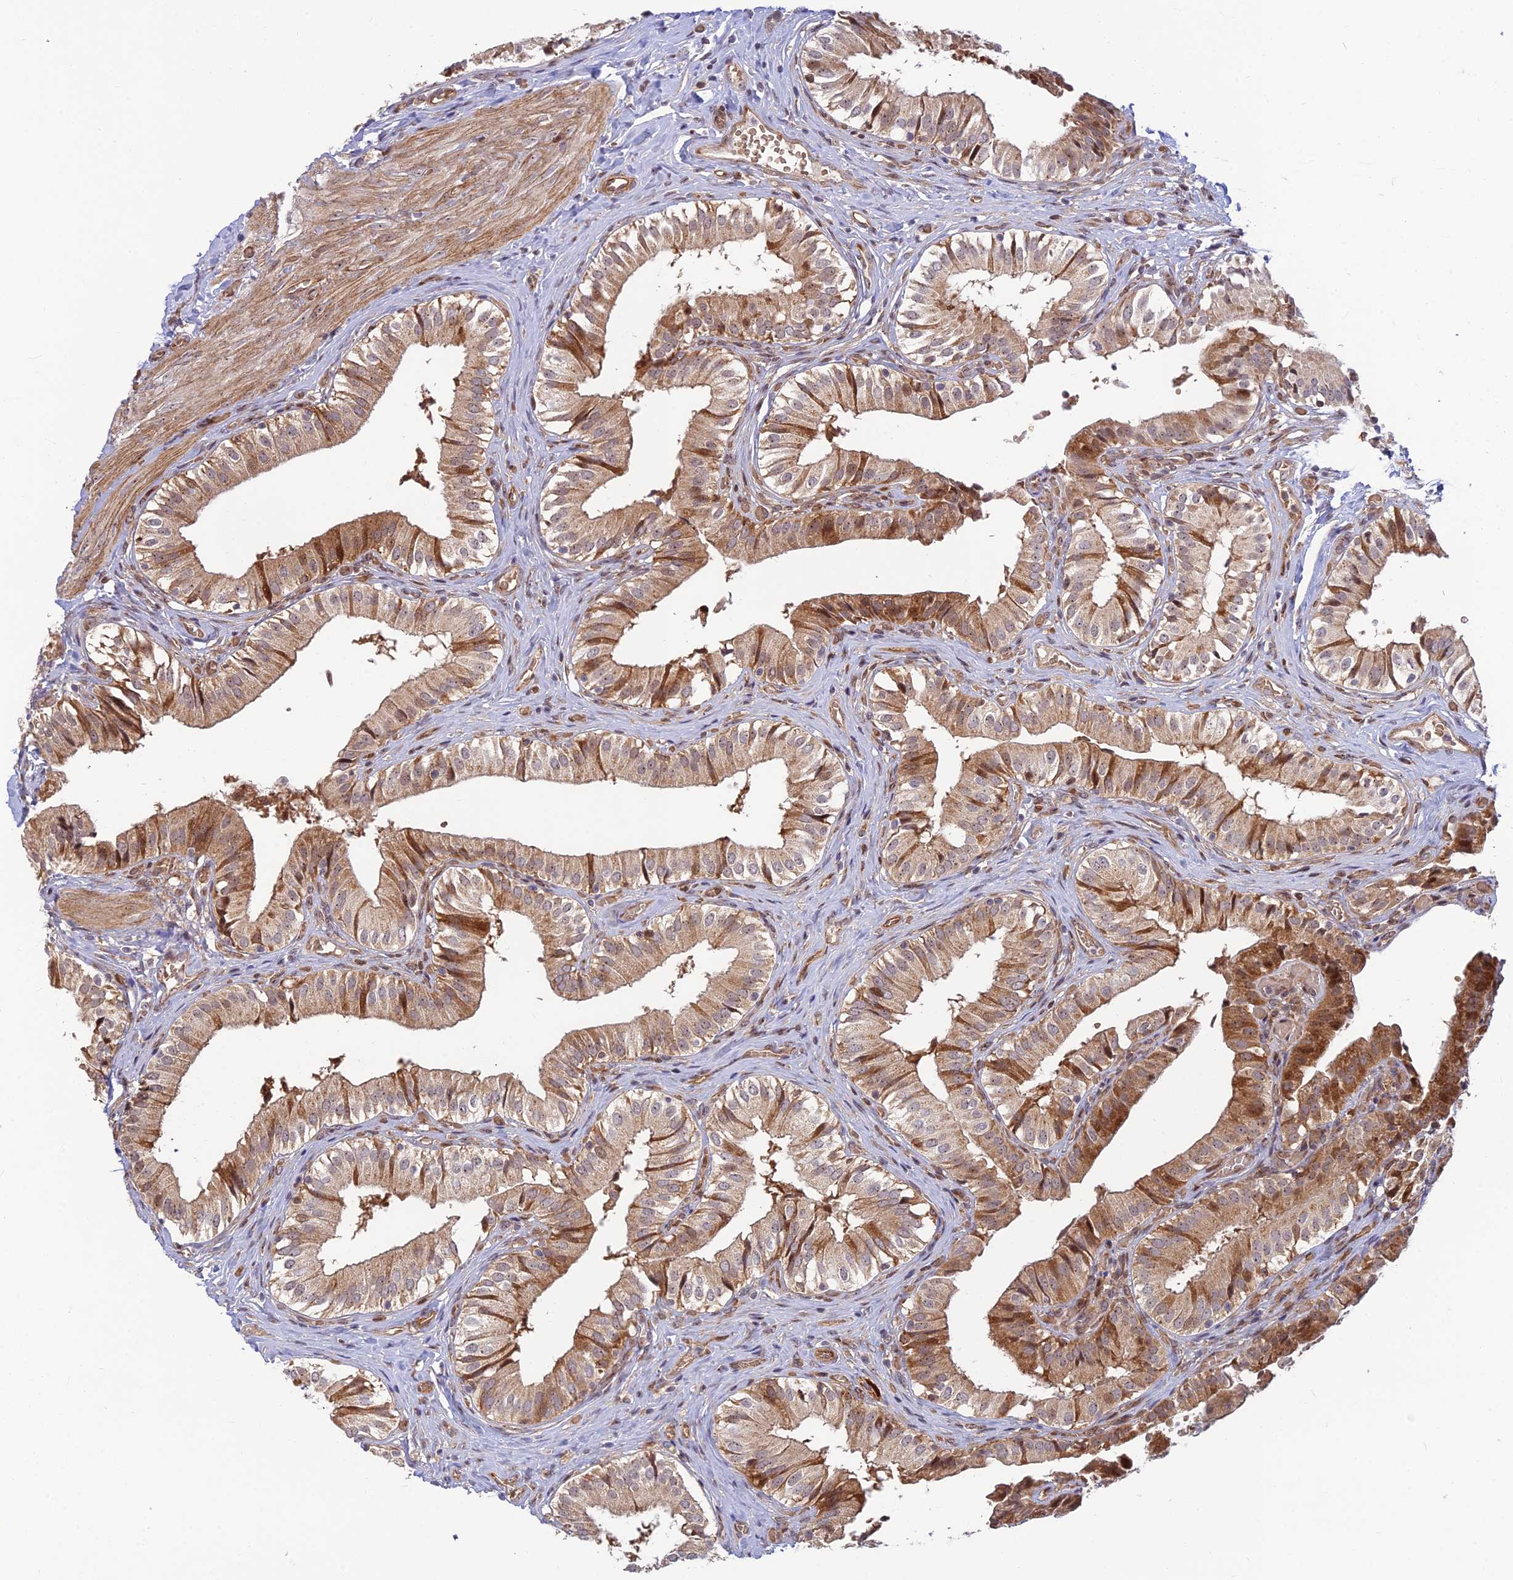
{"staining": {"intensity": "strong", "quantity": ">75%", "location": "cytoplasmic/membranous,nuclear"}, "tissue": "gallbladder", "cell_type": "Glandular cells", "image_type": "normal", "snomed": [{"axis": "morphology", "description": "Normal tissue, NOS"}, {"axis": "topography", "description": "Gallbladder"}], "caption": "Brown immunohistochemical staining in benign gallbladder displays strong cytoplasmic/membranous,nuclear staining in about >75% of glandular cells.", "gene": "UFSP2", "patient": {"sex": "female", "age": 47}}